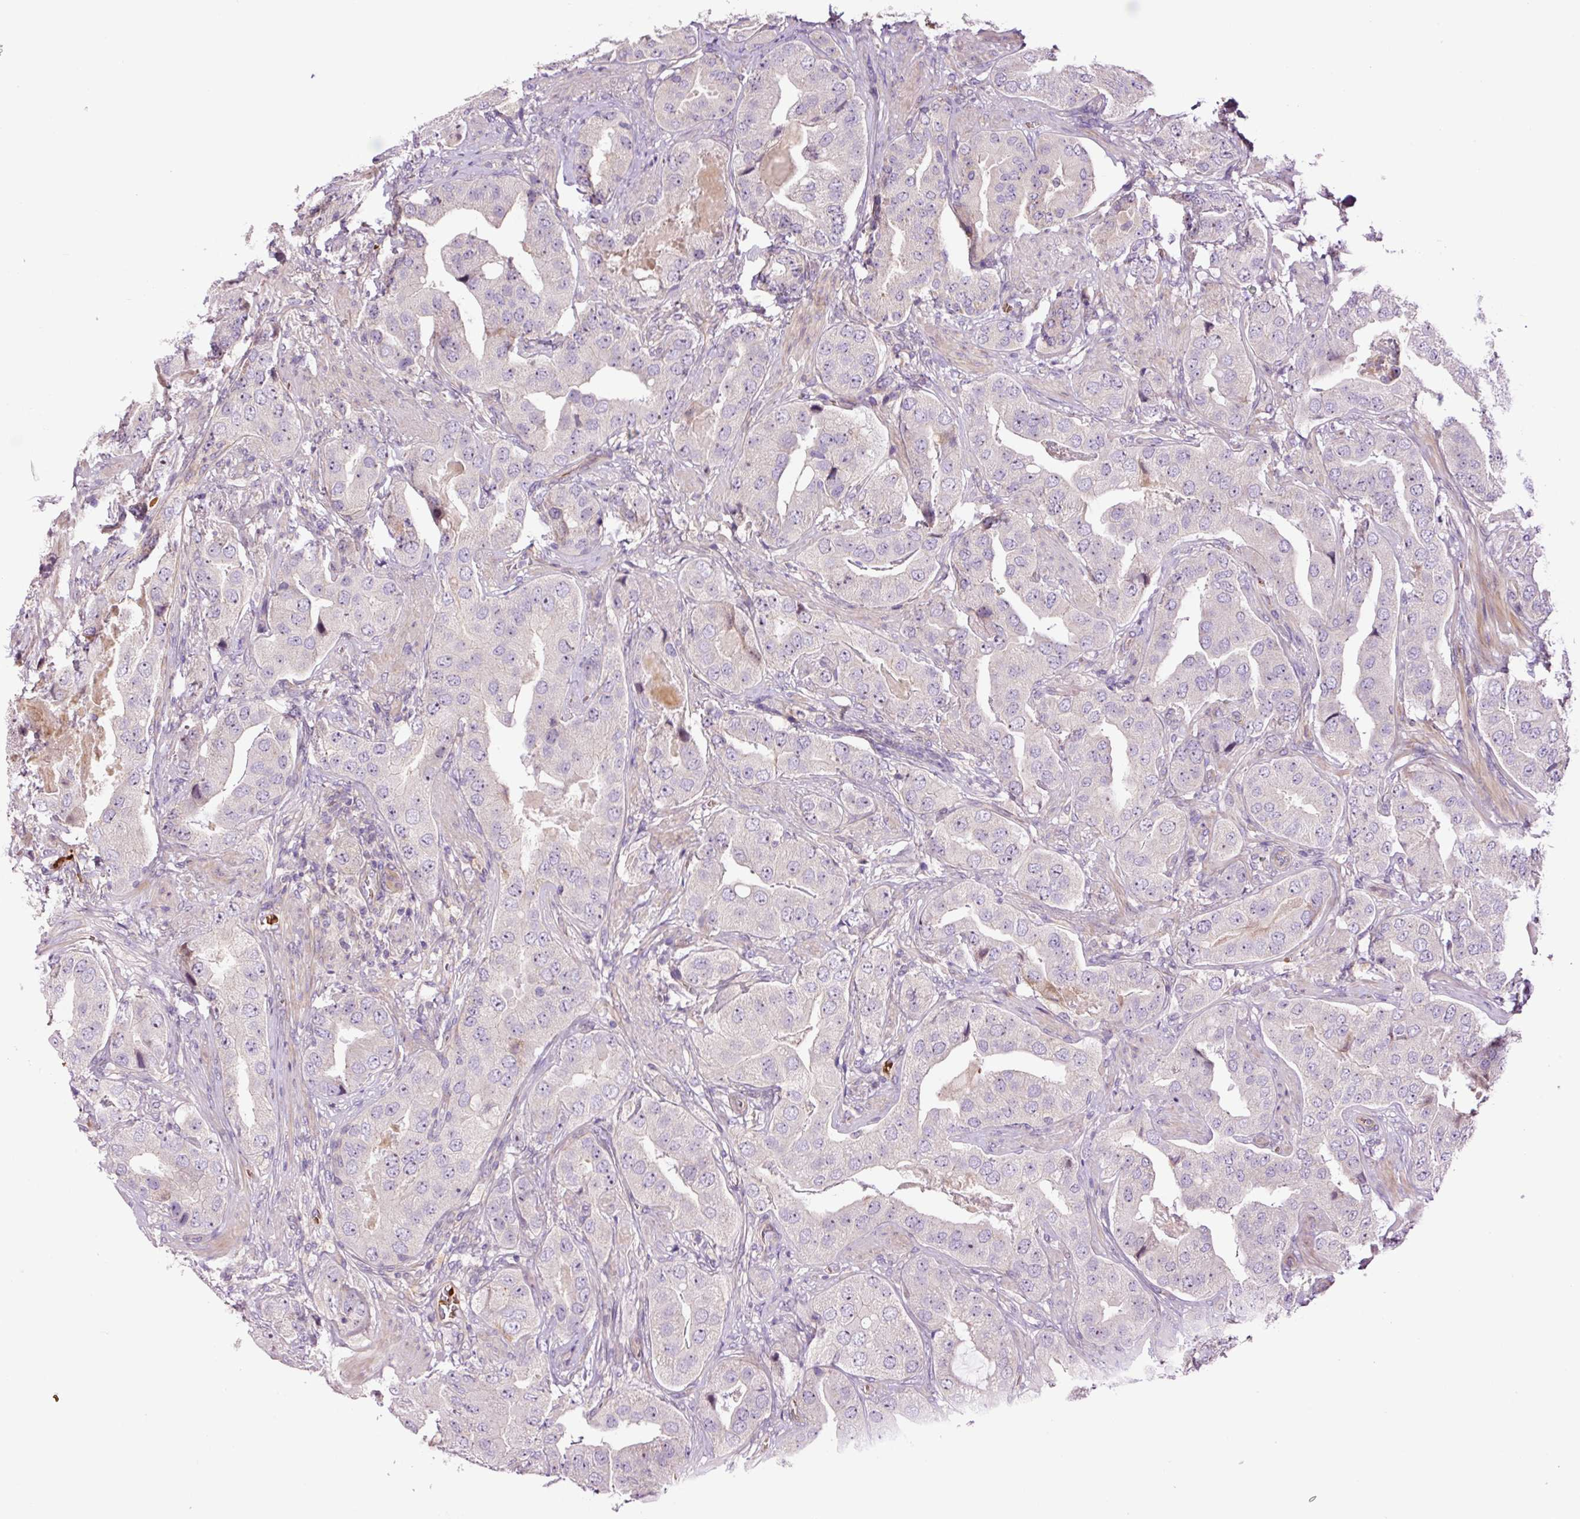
{"staining": {"intensity": "negative", "quantity": "none", "location": "none"}, "tissue": "prostate cancer", "cell_type": "Tumor cells", "image_type": "cancer", "snomed": [{"axis": "morphology", "description": "Adenocarcinoma, High grade"}, {"axis": "topography", "description": "Prostate"}], "caption": "A histopathology image of human high-grade adenocarcinoma (prostate) is negative for staining in tumor cells. (Brightfield microscopy of DAB immunohistochemistry (IHC) at high magnification).", "gene": "TMEM235", "patient": {"sex": "male", "age": 63}}